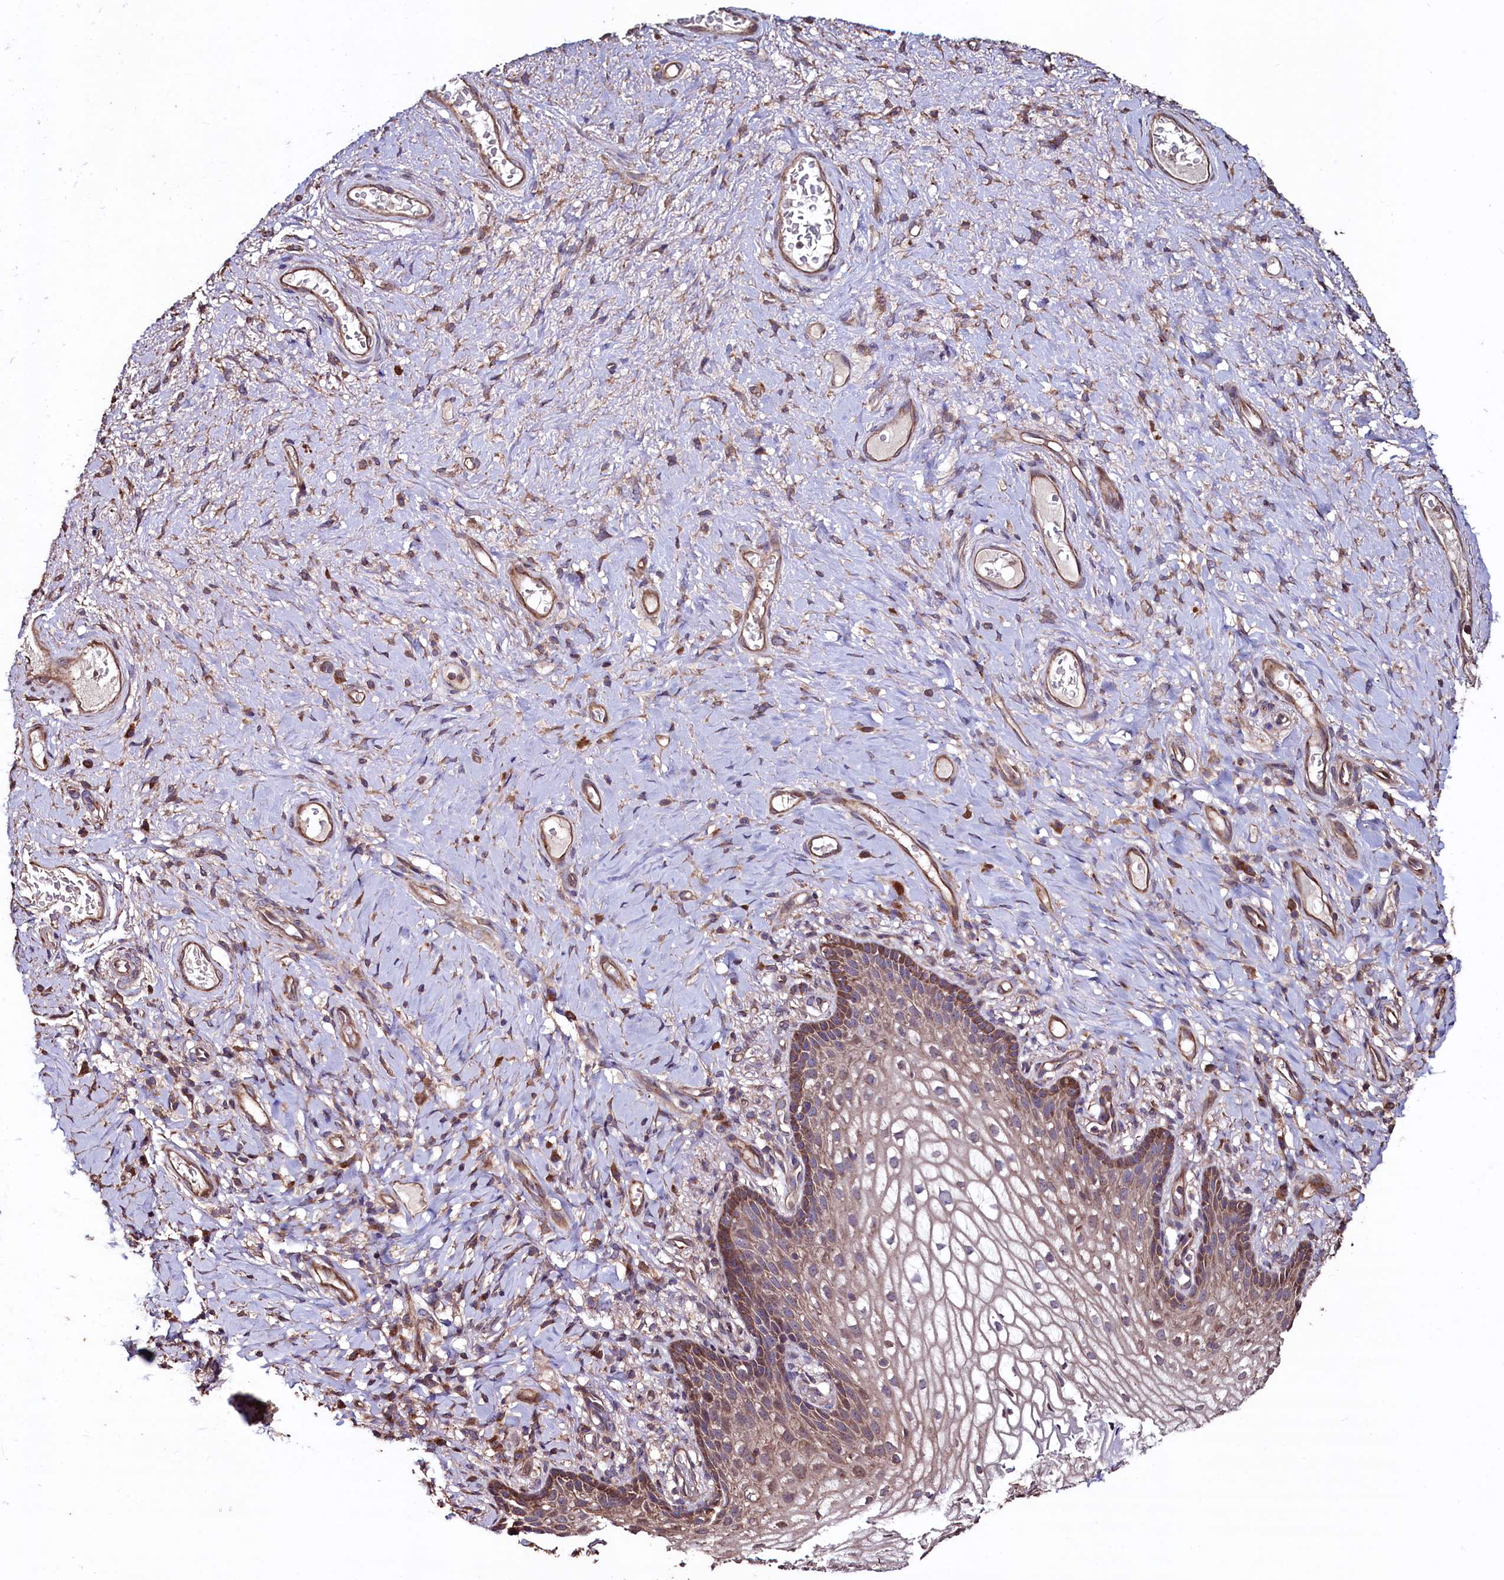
{"staining": {"intensity": "moderate", "quantity": ">75%", "location": "cytoplasmic/membranous"}, "tissue": "vagina", "cell_type": "Squamous epithelial cells", "image_type": "normal", "snomed": [{"axis": "morphology", "description": "Normal tissue, NOS"}, {"axis": "topography", "description": "Vagina"}], "caption": "Immunohistochemistry (IHC) image of normal vagina stained for a protein (brown), which shows medium levels of moderate cytoplasmic/membranous positivity in about >75% of squamous epithelial cells.", "gene": "TMEM98", "patient": {"sex": "female", "age": 60}}